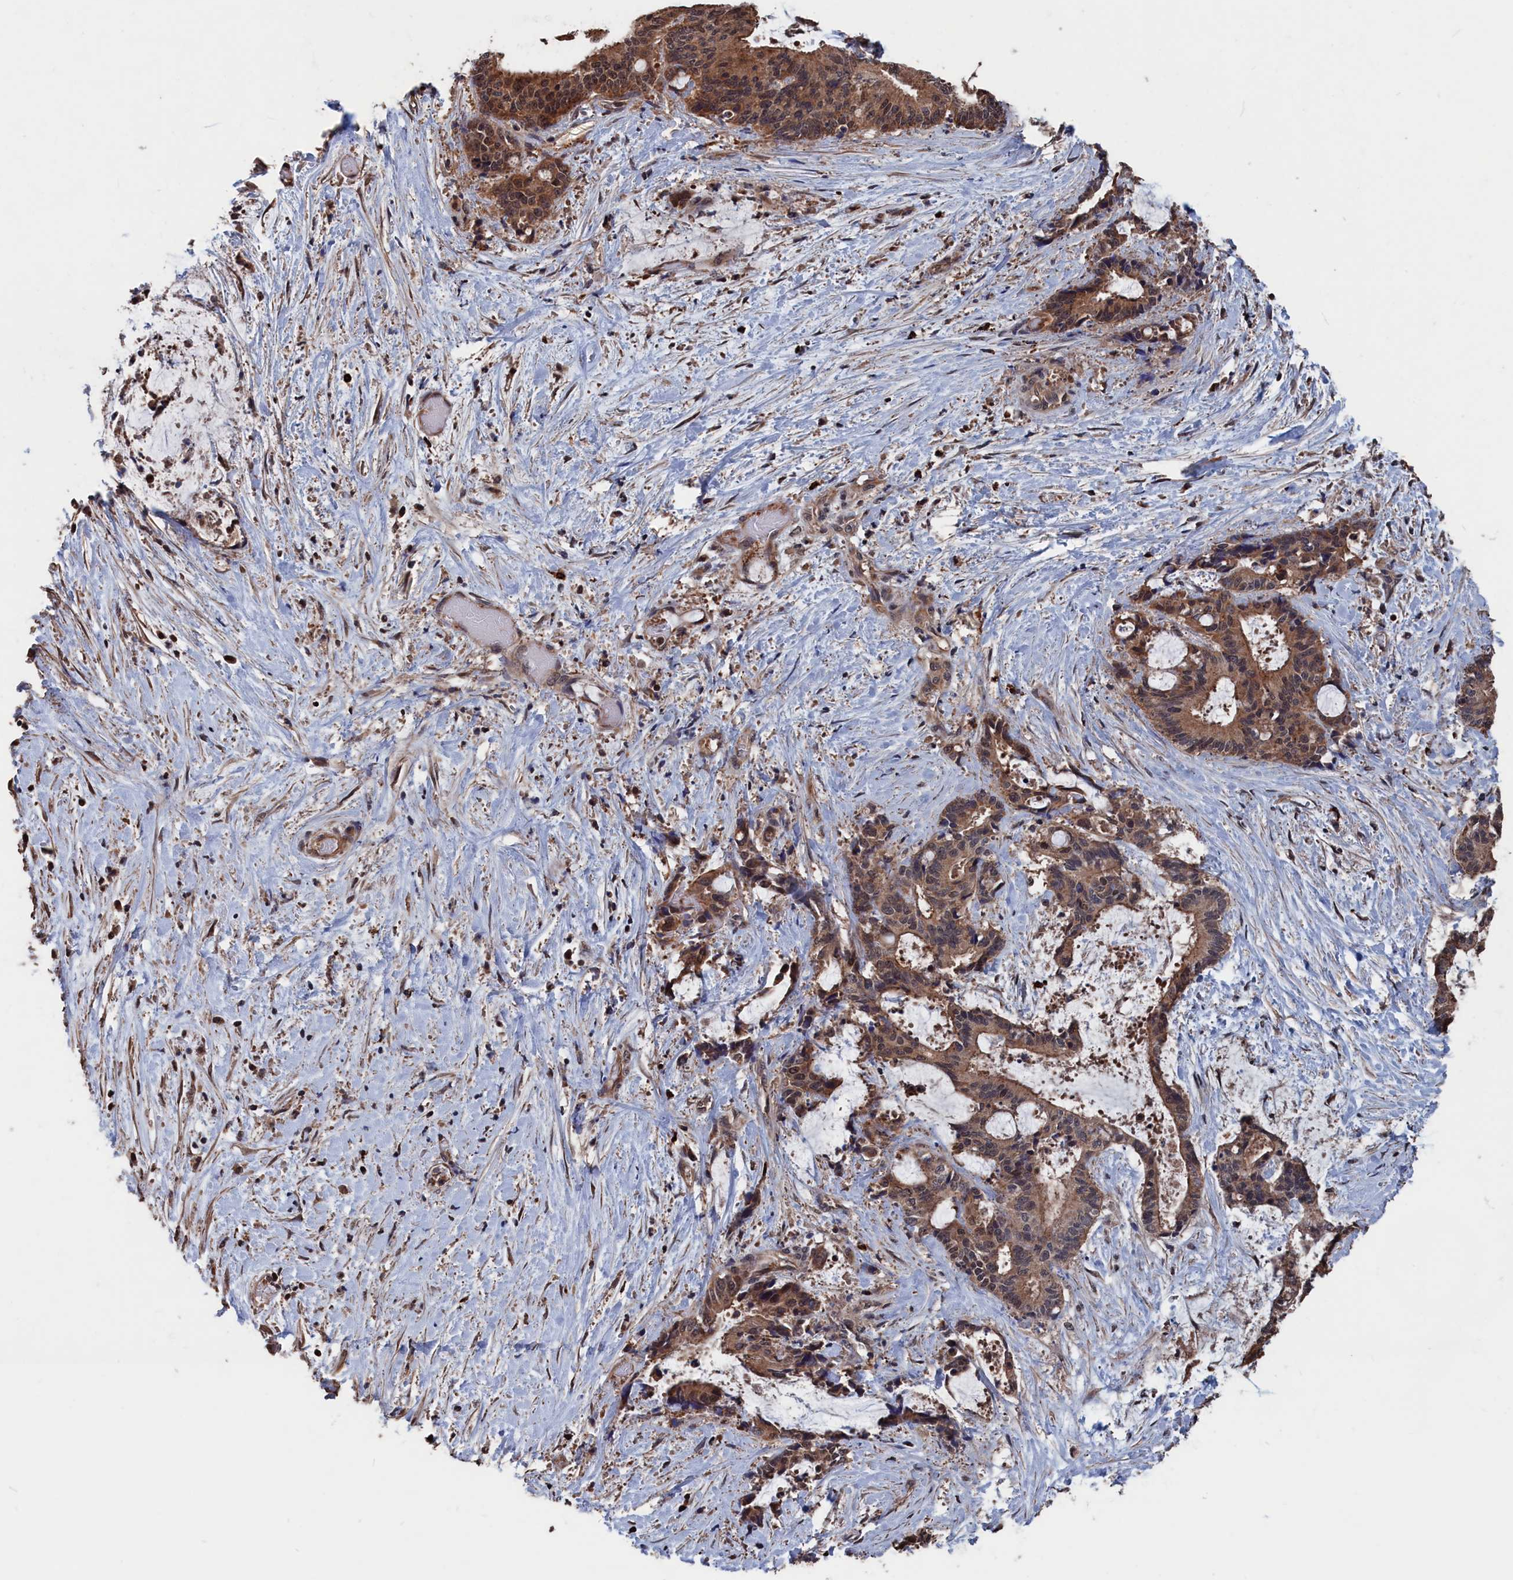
{"staining": {"intensity": "moderate", "quantity": ">75%", "location": "cytoplasmic/membranous,nuclear"}, "tissue": "liver cancer", "cell_type": "Tumor cells", "image_type": "cancer", "snomed": [{"axis": "morphology", "description": "Normal tissue, NOS"}, {"axis": "morphology", "description": "Cholangiocarcinoma"}, {"axis": "topography", "description": "Liver"}, {"axis": "topography", "description": "Peripheral nerve tissue"}], "caption": "IHC histopathology image of neoplastic tissue: human liver cancer (cholangiocarcinoma) stained using immunohistochemistry (IHC) reveals medium levels of moderate protein expression localized specifically in the cytoplasmic/membranous and nuclear of tumor cells, appearing as a cytoplasmic/membranous and nuclear brown color.", "gene": "PDE12", "patient": {"sex": "female", "age": 73}}